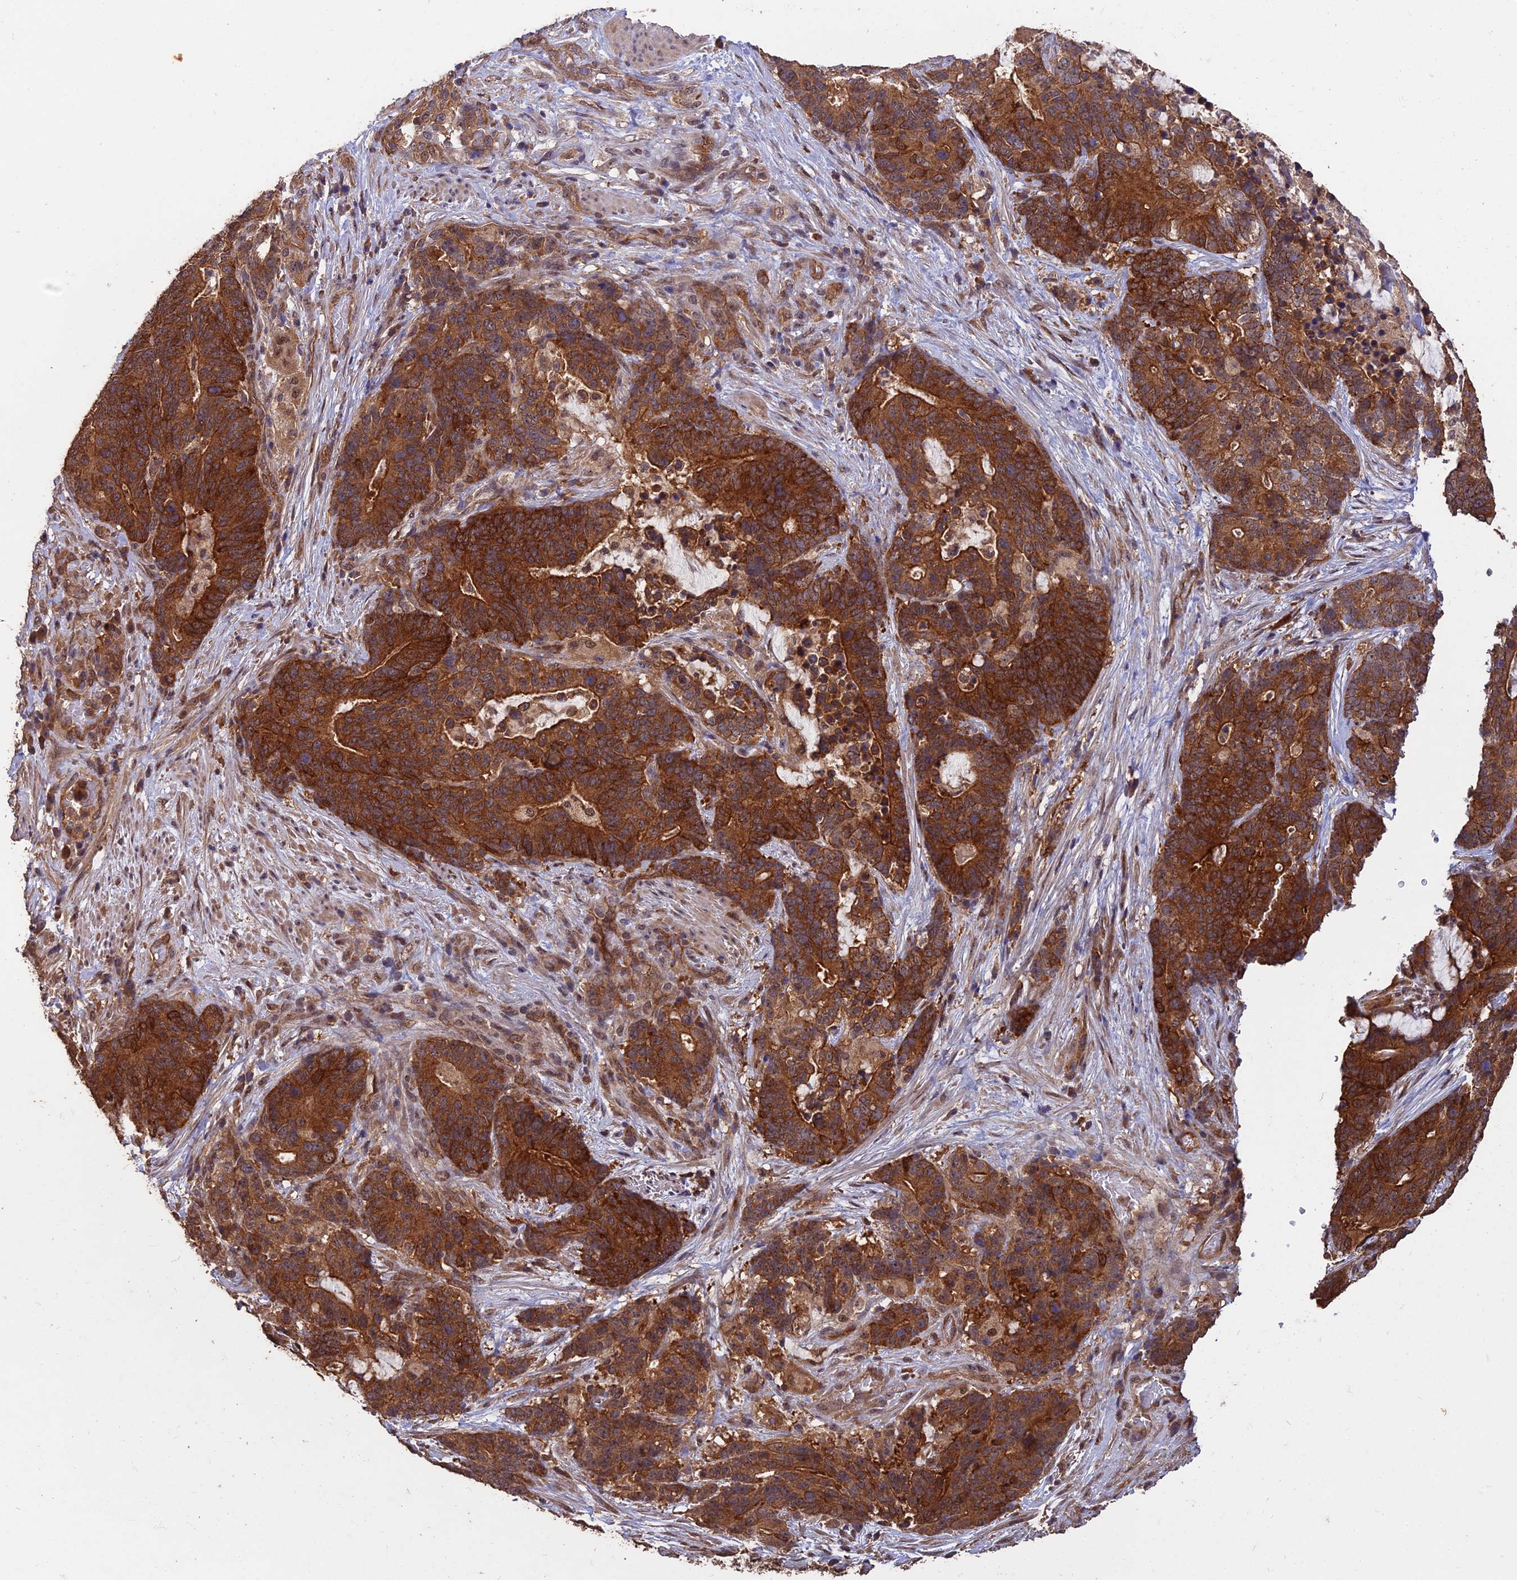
{"staining": {"intensity": "strong", "quantity": ">75%", "location": "cytoplasmic/membranous"}, "tissue": "stomach cancer", "cell_type": "Tumor cells", "image_type": "cancer", "snomed": [{"axis": "morphology", "description": "Normal tissue, NOS"}, {"axis": "morphology", "description": "Adenocarcinoma, NOS"}, {"axis": "topography", "description": "Stomach"}], "caption": "An immunohistochemistry image of tumor tissue is shown. Protein staining in brown shows strong cytoplasmic/membranous positivity in adenocarcinoma (stomach) within tumor cells. Nuclei are stained in blue.", "gene": "RALGAPA2", "patient": {"sex": "female", "age": 64}}